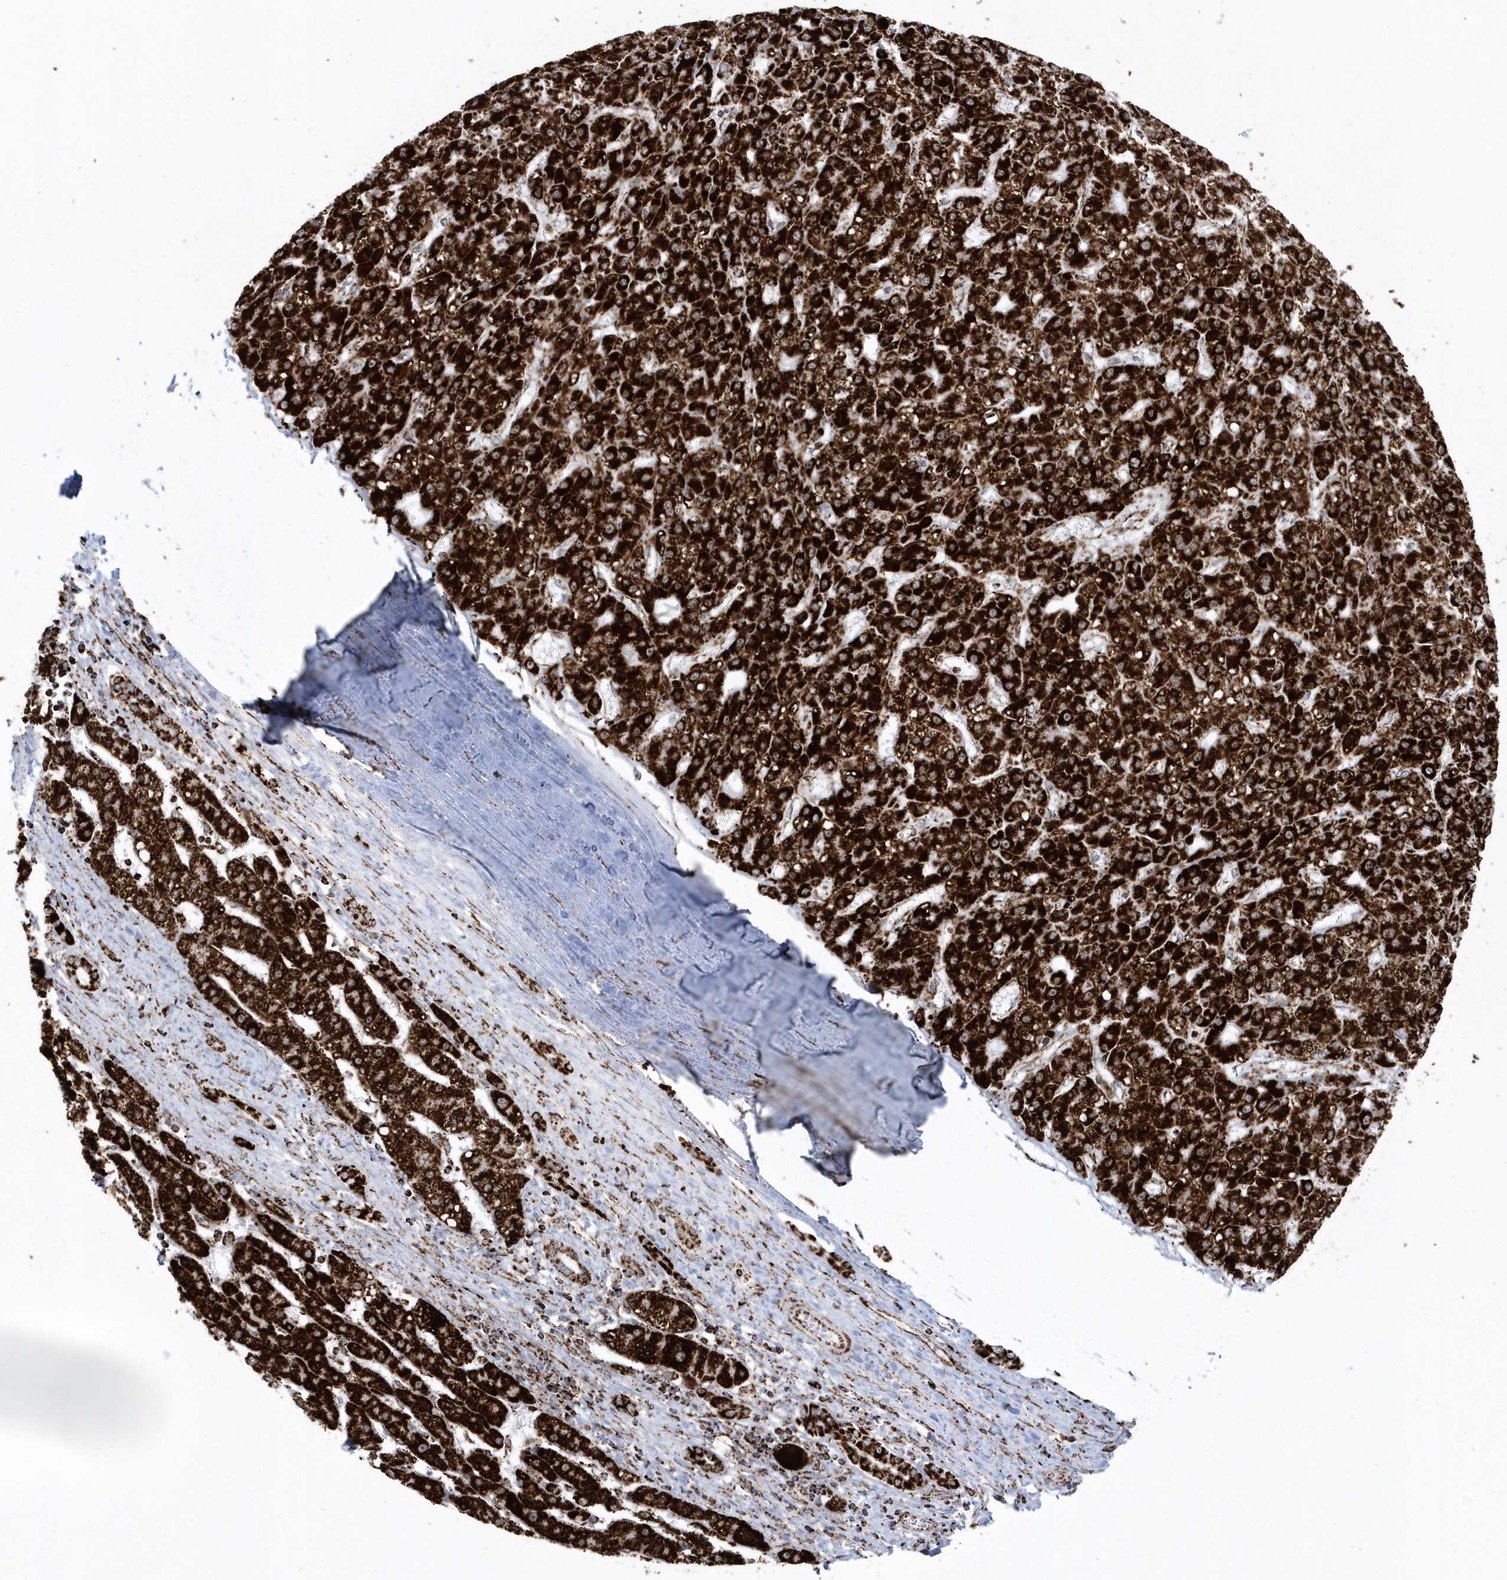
{"staining": {"intensity": "strong", "quantity": ">75%", "location": "cytoplasmic/membranous"}, "tissue": "liver cancer", "cell_type": "Tumor cells", "image_type": "cancer", "snomed": [{"axis": "morphology", "description": "Carcinoma, Hepatocellular, NOS"}, {"axis": "topography", "description": "Liver"}], "caption": "Human hepatocellular carcinoma (liver) stained with a brown dye demonstrates strong cytoplasmic/membranous positive expression in approximately >75% of tumor cells.", "gene": "CRY2", "patient": {"sex": "male", "age": 67}}